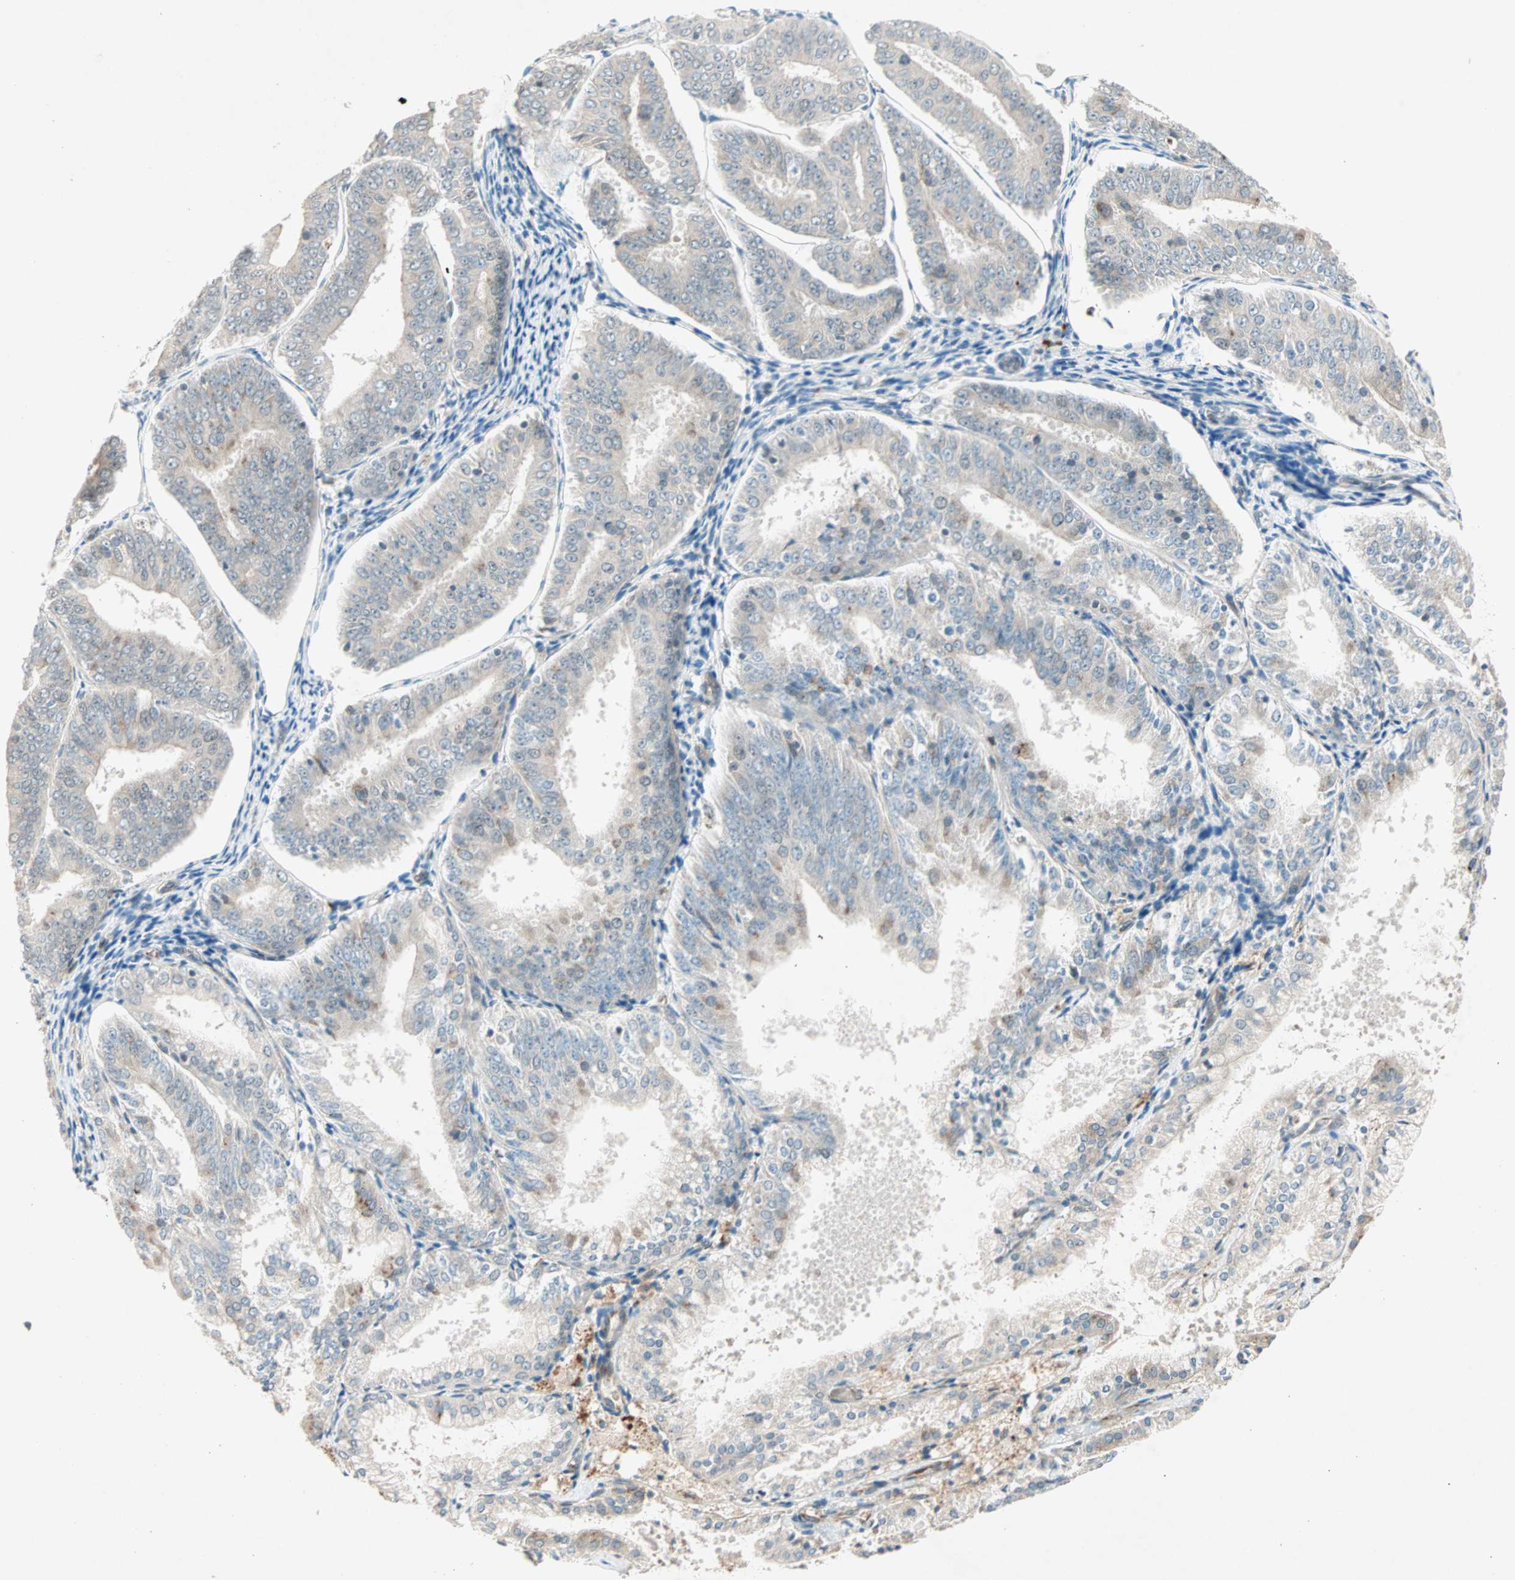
{"staining": {"intensity": "weak", "quantity": ">75%", "location": "cytoplasmic/membranous"}, "tissue": "endometrial cancer", "cell_type": "Tumor cells", "image_type": "cancer", "snomed": [{"axis": "morphology", "description": "Adenocarcinoma, NOS"}, {"axis": "topography", "description": "Endometrium"}], "caption": "IHC micrograph of human endometrial adenocarcinoma stained for a protein (brown), which displays low levels of weak cytoplasmic/membranous positivity in approximately >75% of tumor cells.", "gene": "ZNF37A", "patient": {"sex": "female", "age": 63}}